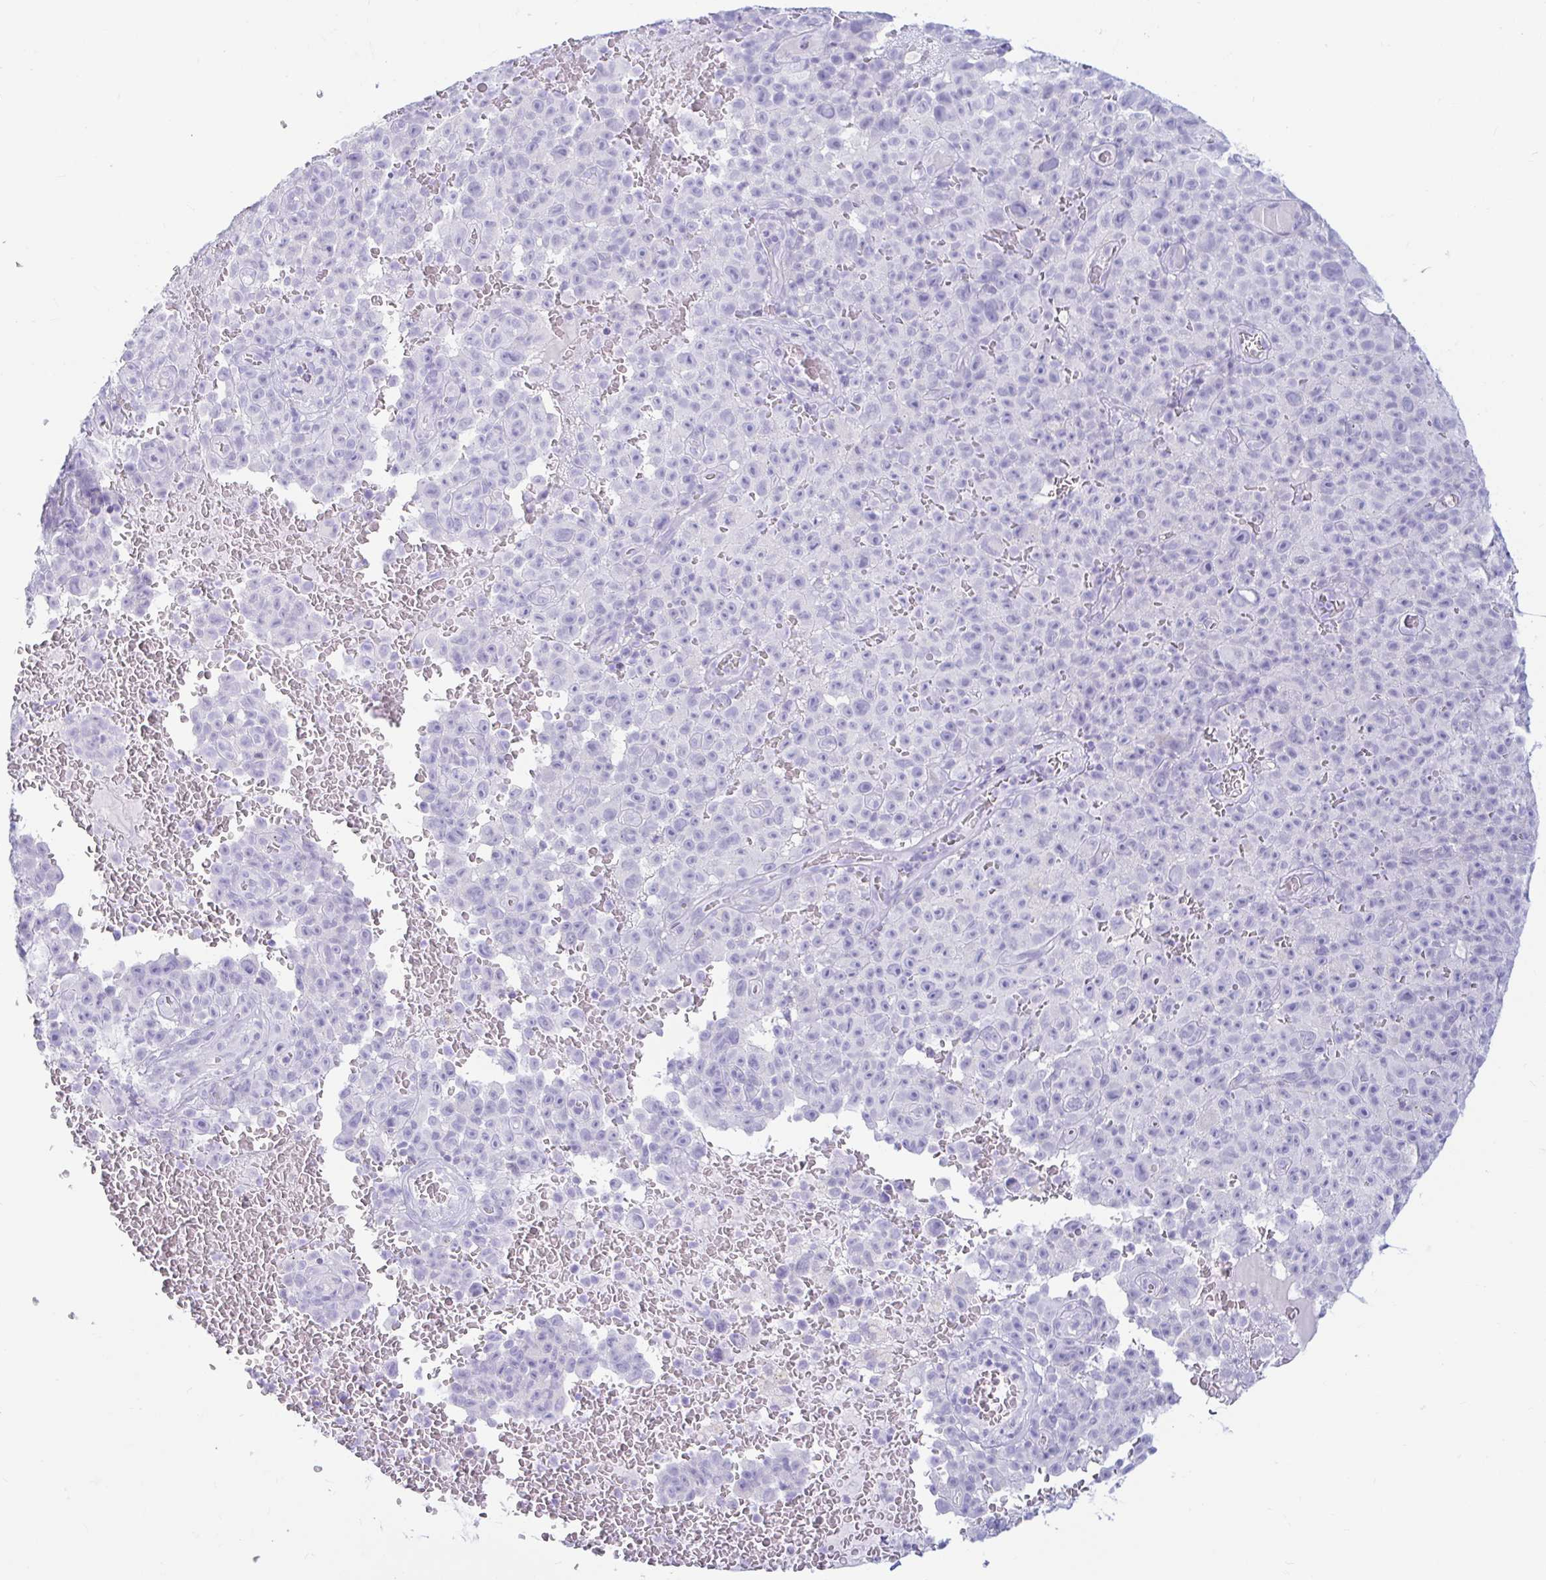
{"staining": {"intensity": "negative", "quantity": "none", "location": "none"}, "tissue": "melanoma", "cell_type": "Tumor cells", "image_type": "cancer", "snomed": [{"axis": "morphology", "description": "Malignant melanoma, NOS"}, {"axis": "topography", "description": "Skin"}], "caption": "Immunohistochemistry (IHC) image of human melanoma stained for a protein (brown), which demonstrates no staining in tumor cells. (Brightfield microscopy of DAB (3,3'-diaminobenzidine) IHC at high magnification).", "gene": "ERICH6", "patient": {"sex": "female", "age": 82}}